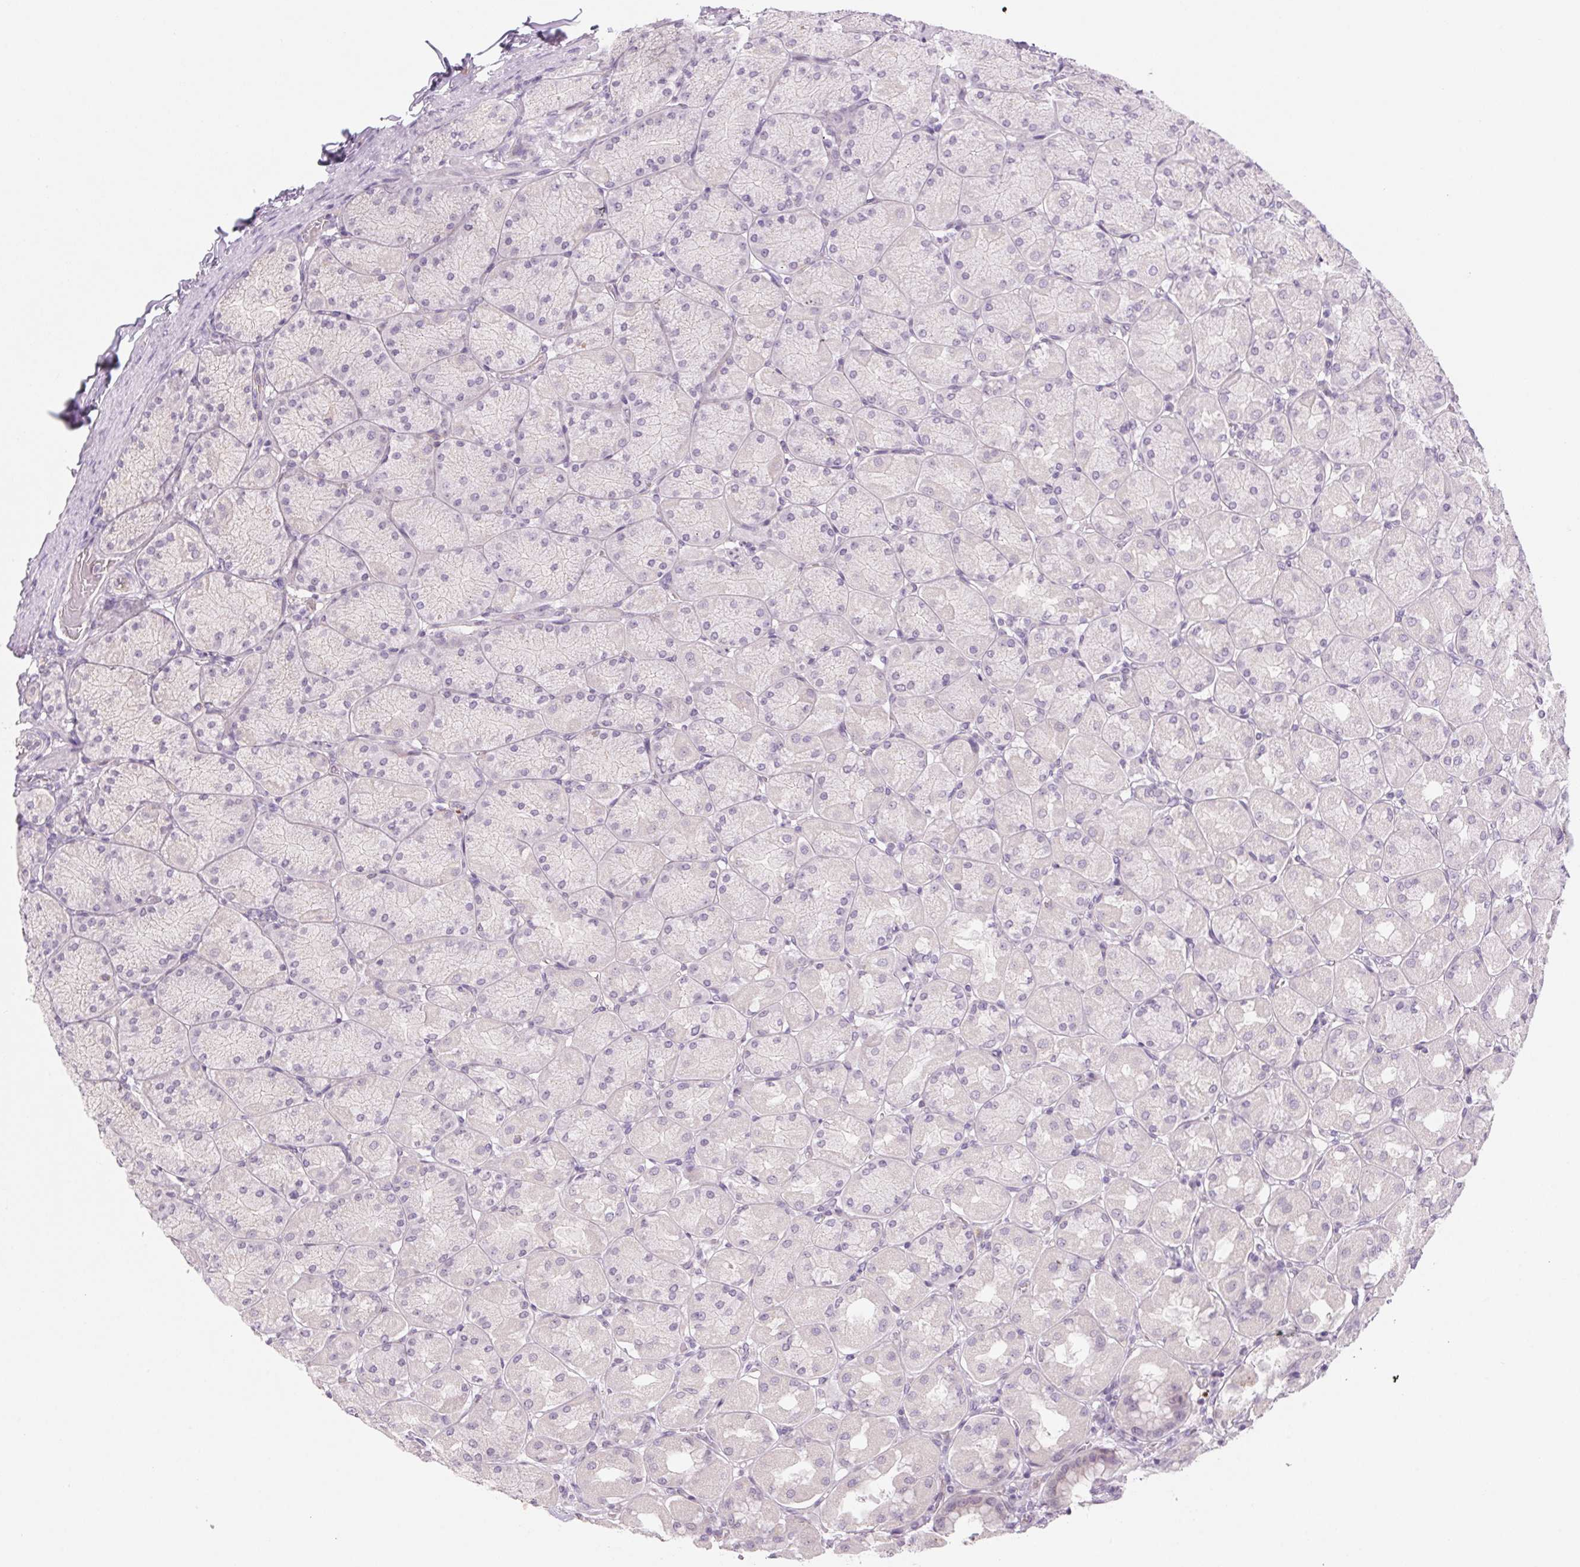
{"staining": {"intensity": "weak", "quantity": "<25%", "location": "cytoplasmic/membranous"}, "tissue": "stomach", "cell_type": "Glandular cells", "image_type": "normal", "snomed": [{"axis": "morphology", "description": "Normal tissue, NOS"}, {"axis": "topography", "description": "Stomach, upper"}], "caption": "The image shows no staining of glandular cells in benign stomach. The staining was performed using DAB (3,3'-diaminobenzidine) to visualize the protein expression in brown, while the nuclei were stained in blue with hematoxylin (Magnification: 20x).", "gene": "KRT1", "patient": {"sex": "female", "age": 56}}